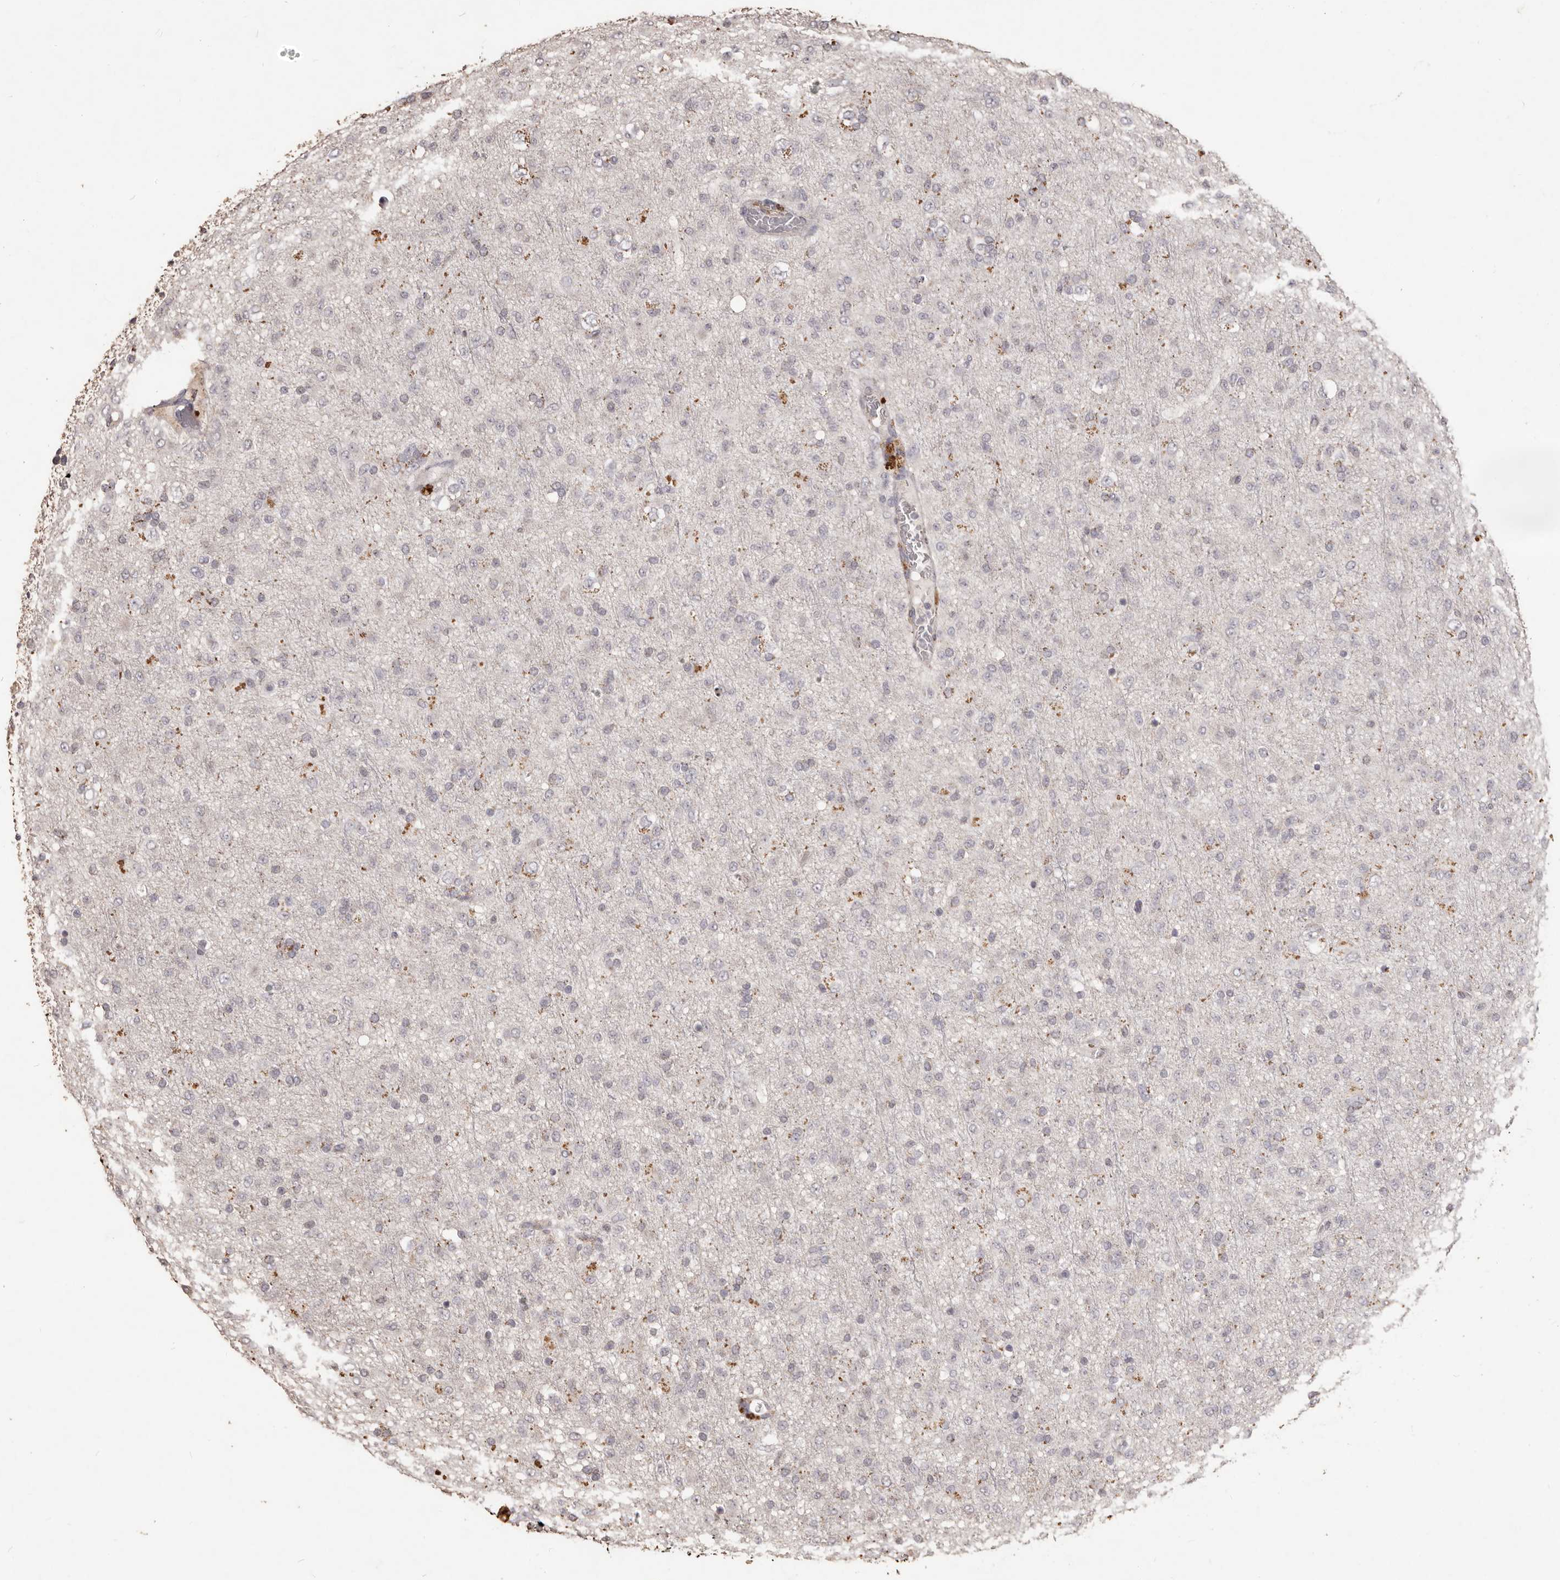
{"staining": {"intensity": "negative", "quantity": "none", "location": "none"}, "tissue": "glioma", "cell_type": "Tumor cells", "image_type": "cancer", "snomed": [{"axis": "morphology", "description": "Glioma, malignant, Low grade"}, {"axis": "topography", "description": "Brain"}], "caption": "There is no significant positivity in tumor cells of glioma.", "gene": "PRSS27", "patient": {"sex": "male", "age": 65}}